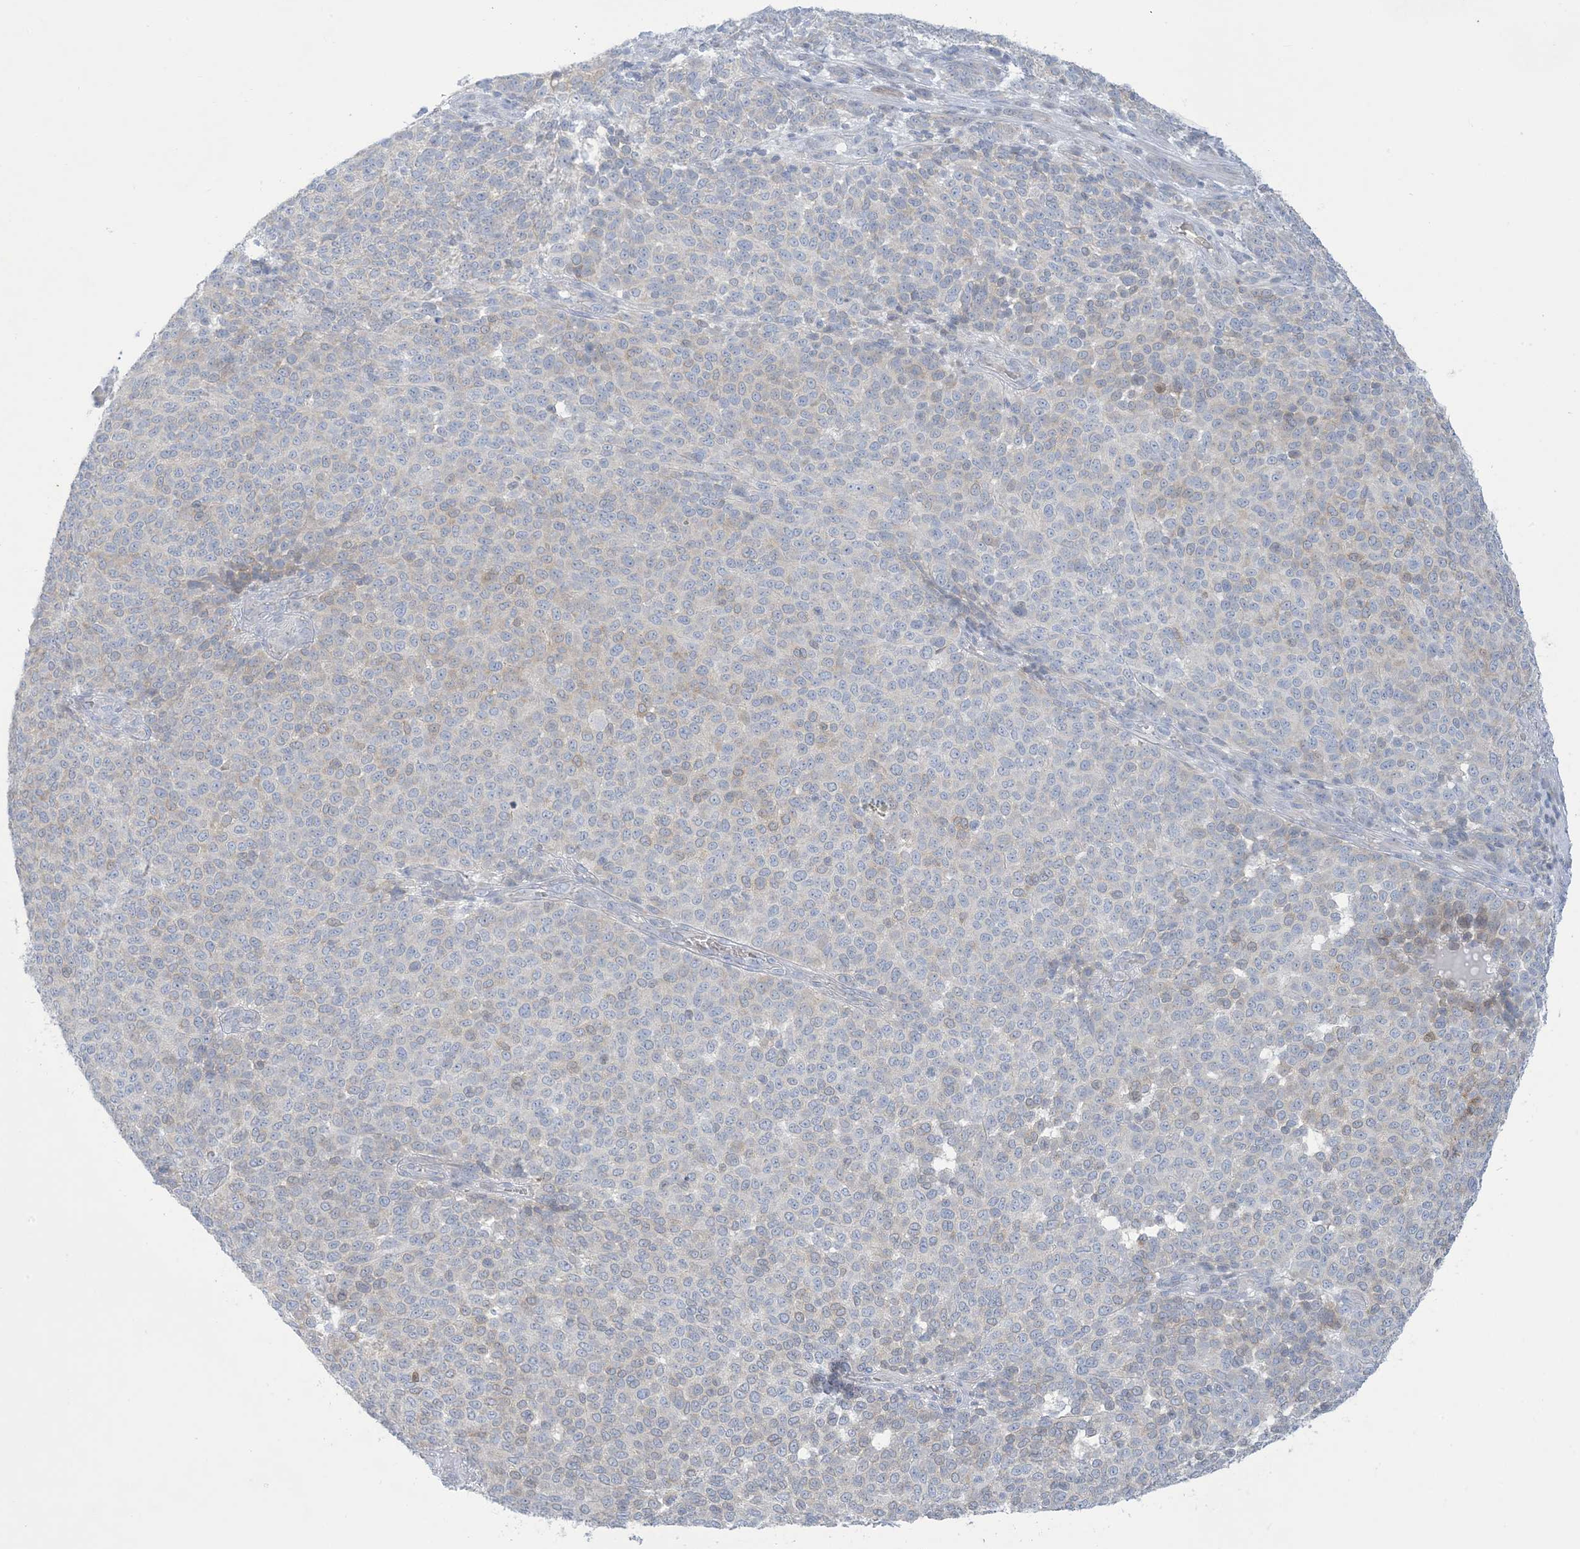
{"staining": {"intensity": "negative", "quantity": "none", "location": "none"}, "tissue": "melanoma", "cell_type": "Tumor cells", "image_type": "cancer", "snomed": [{"axis": "morphology", "description": "Malignant melanoma, NOS"}, {"axis": "topography", "description": "Skin"}], "caption": "Immunohistochemical staining of malignant melanoma shows no significant staining in tumor cells.", "gene": "XIRP2", "patient": {"sex": "male", "age": 49}}